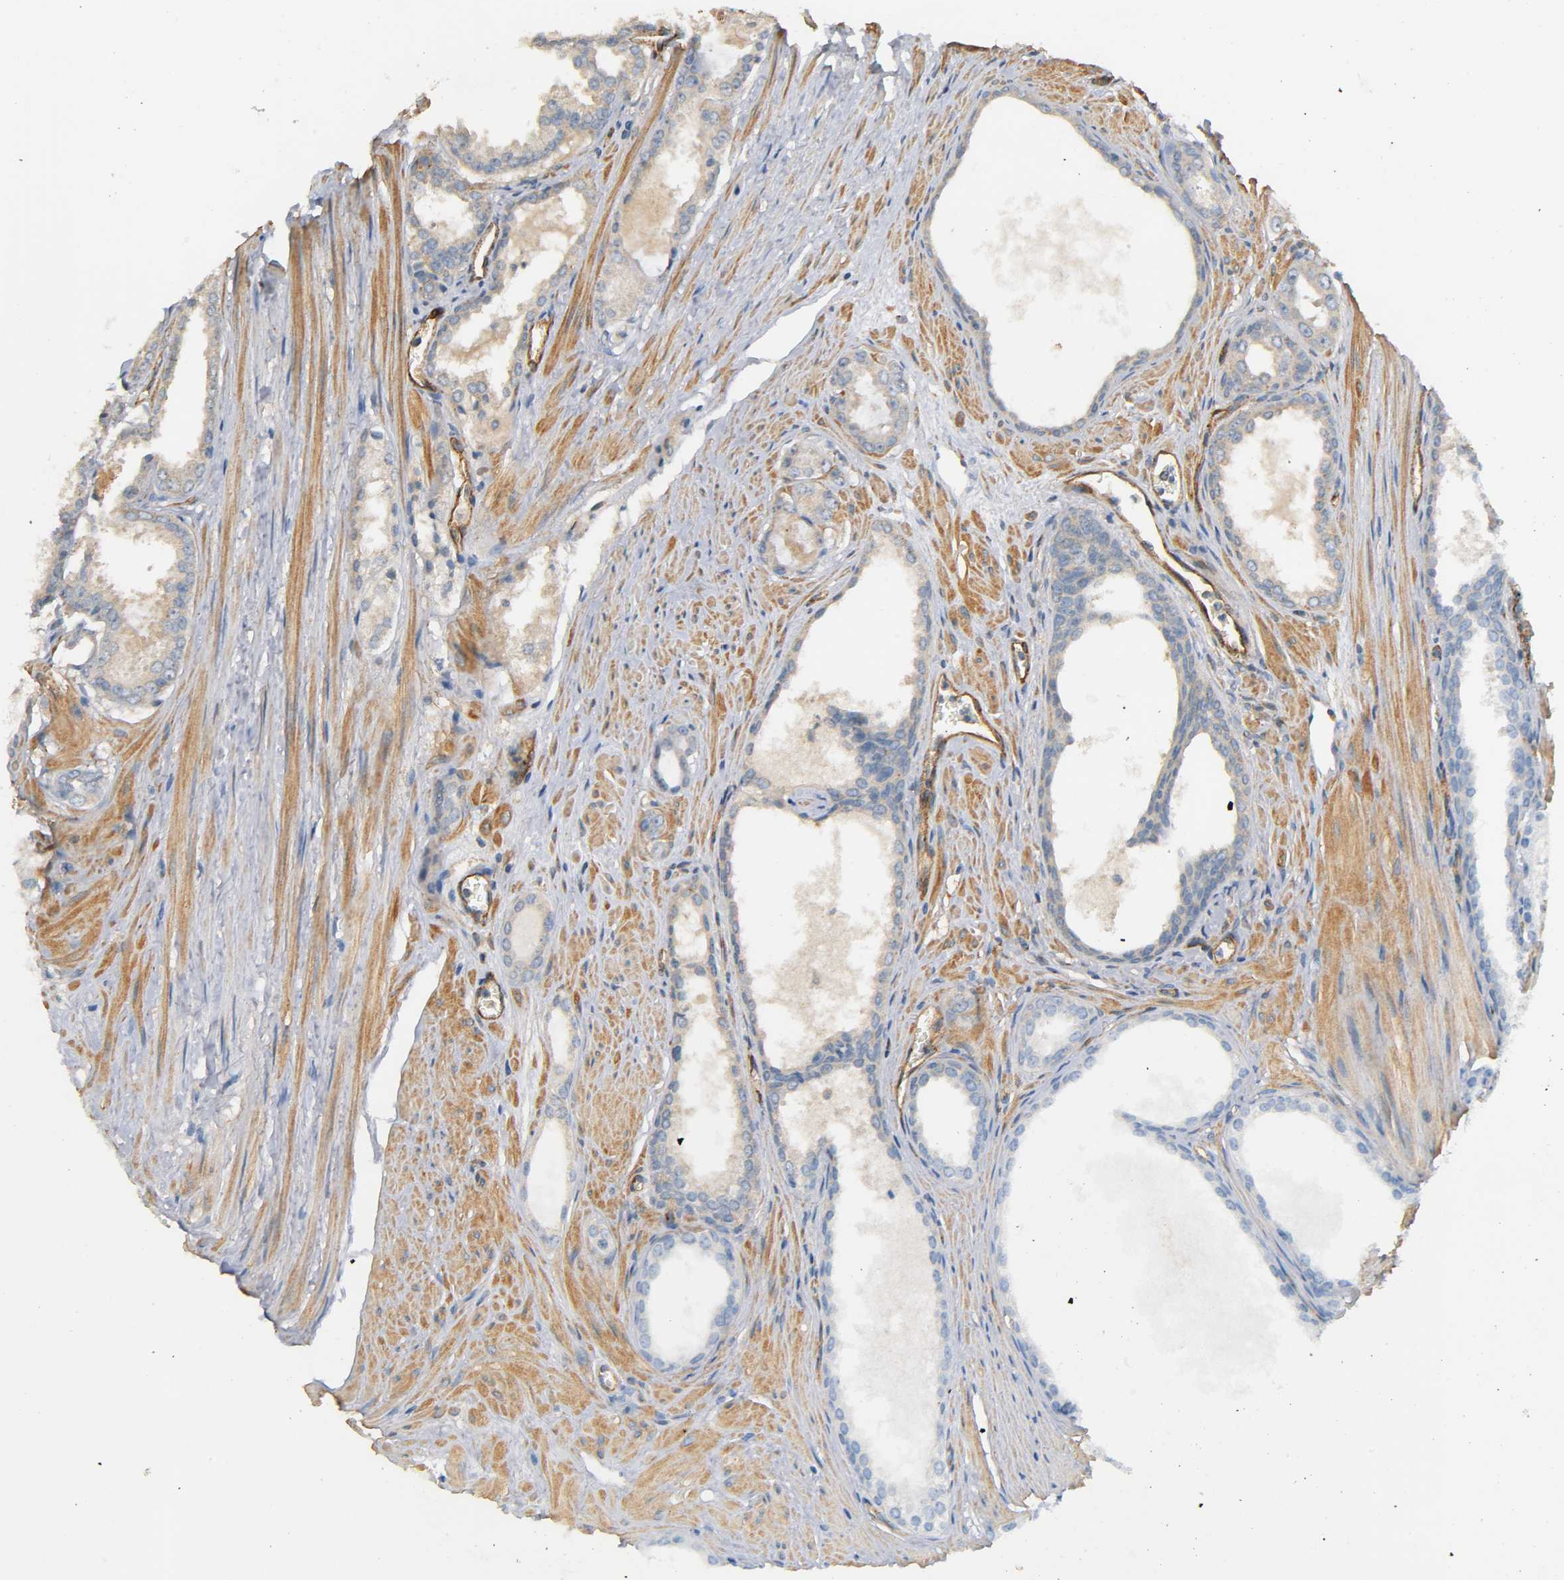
{"staining": {"intensity": "weak", "quantity": "<25%", "location": "cytoplasmic/membranous"}, "tissue": "prostate cancer", "cell_type": "Tumor cells", "image_type": "cancer", "snomed": [{"axis": "morphology", "description": "Adenocarcinoma, Low grade"}, {"axis": "topography", "description": "Prostate"}], "caption": "Immunohistochemical staining of human prostate cancer (low-grade adenocarcinoma) demonstrates no significant positivity in tumor cells. Brightfield microscopy of IHC stained with DAB (3,3'-diaminobenzidine) (brown) and hematoxylin (blue), captured at high magnification.", "gene": "IFITM3", "patient": {"sex": "male", "age": 57}}